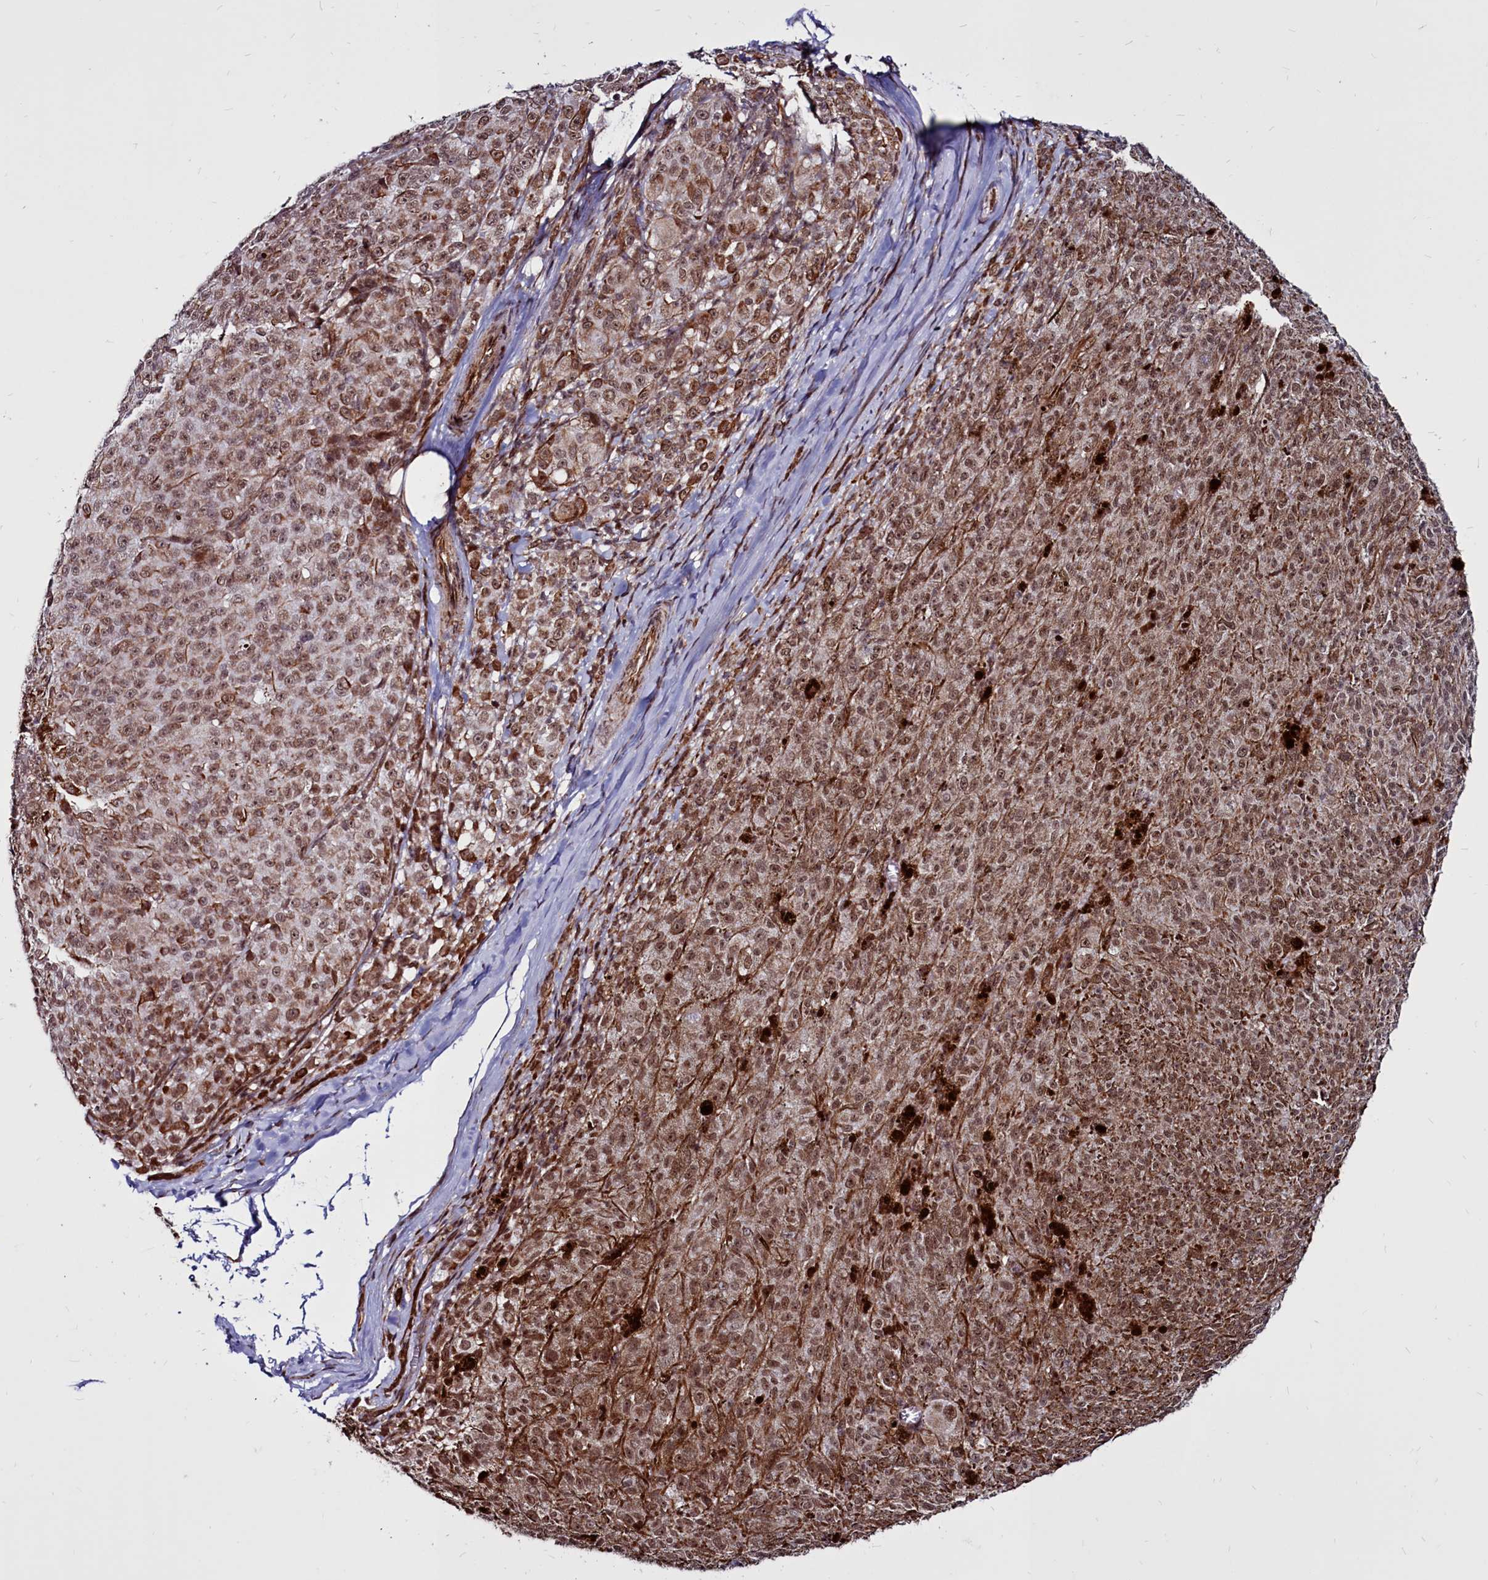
{"staining": {"intensity": "moderate", "quantity": ">75%", "location": "nuclear"}, "tissue": "melanoma", "cell_type": "Tumor cells", "image_type": "cancer", "snomed": [{"axis": "morphology", "description": "Malignant melanoma, NOS"}, {"axis": "topography", "description": "Skin"}], "caption": "A brown stain shows moderate nuclear staining of a protein in malignant melanoma tumor cells.", "gene": "CLK3", "patient": {"sex": "female", "age": 52}}